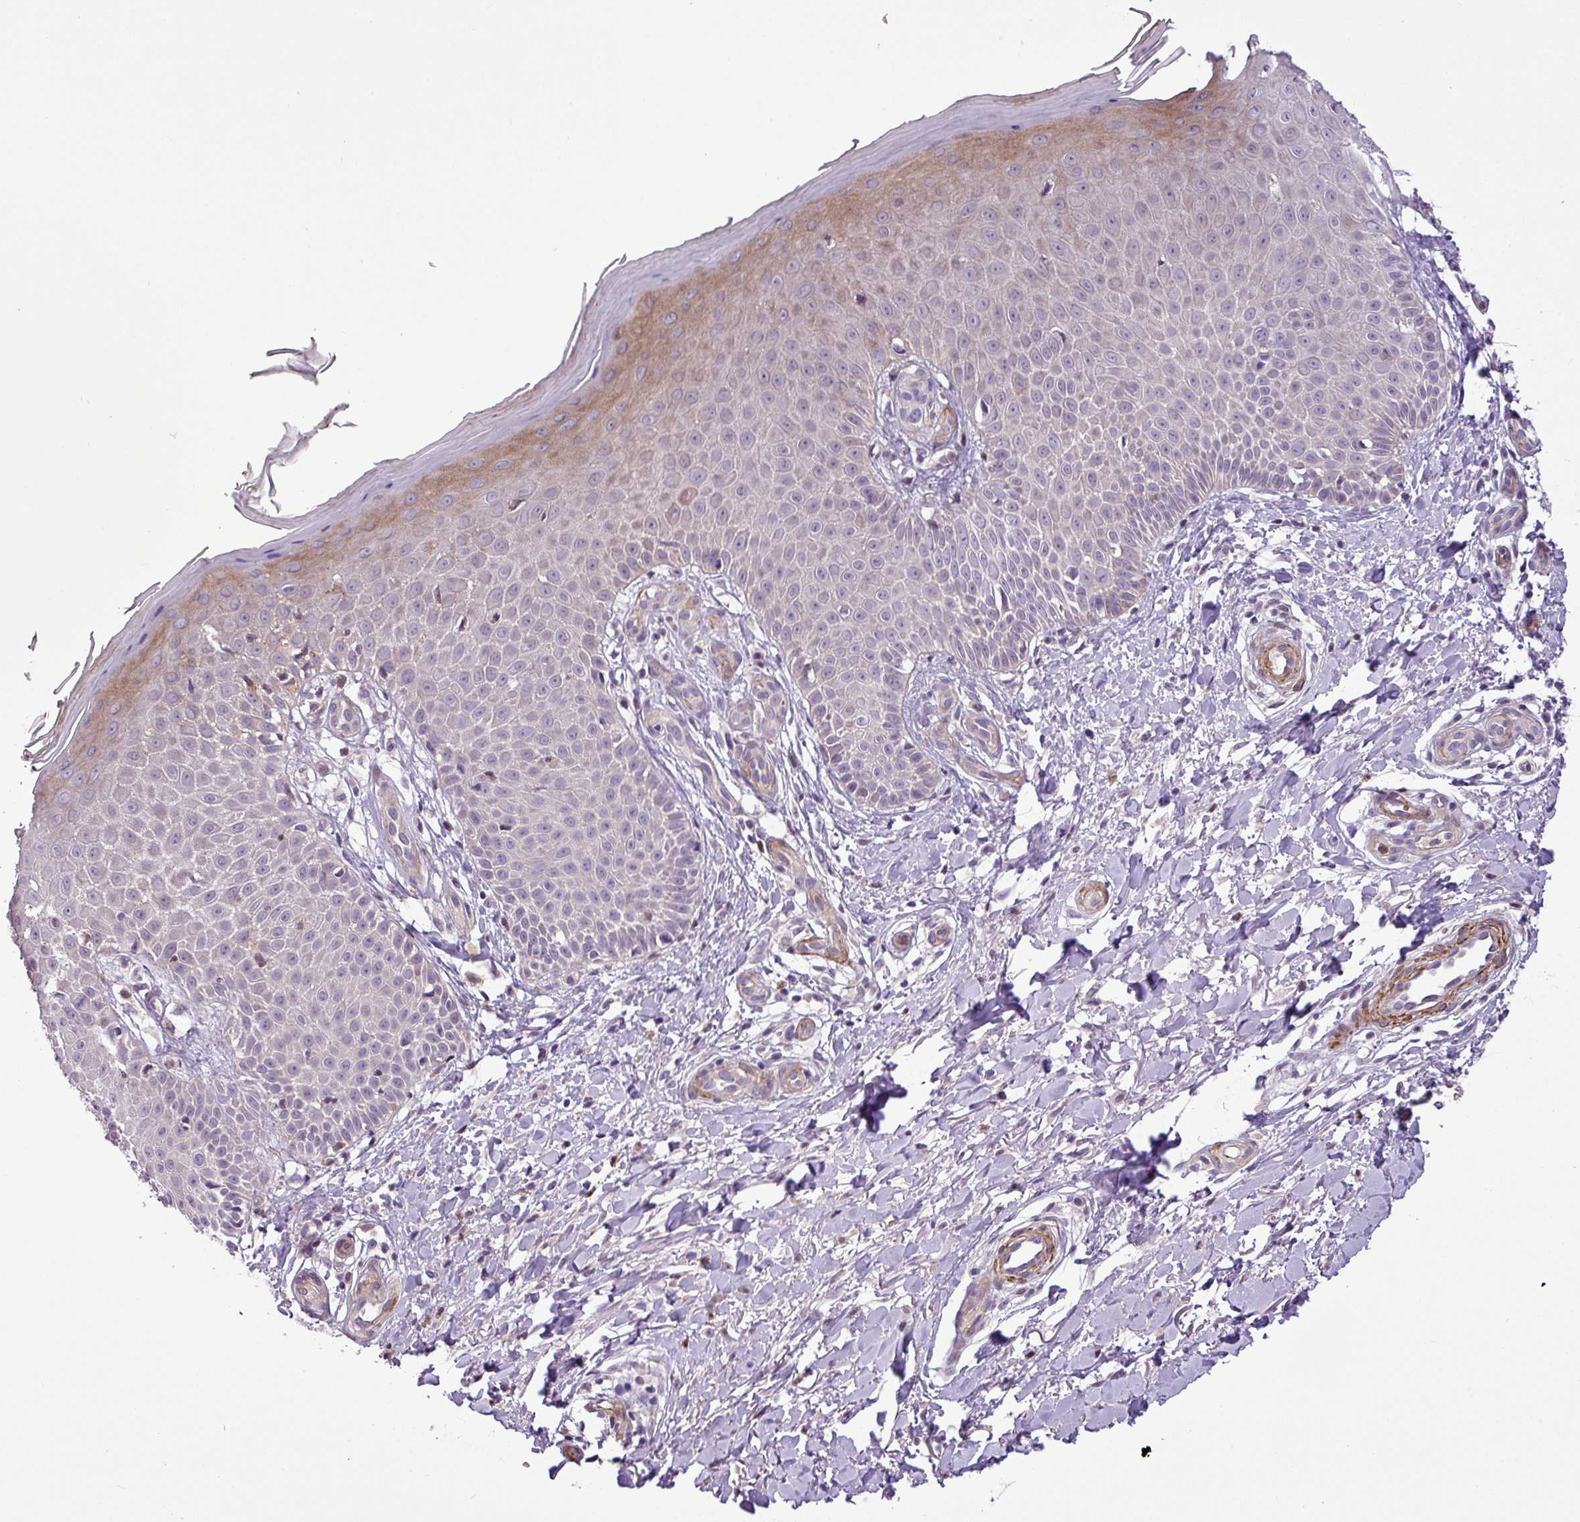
{"staining": {"intensity": "negative", "quantity": "none", "location": "none"}, "tissue": "skin", "cell_type": "Fibroblasts", "image_type": "normal", "snomed": [{"axis": "morphology", "description": "Normal tissue, NOS"}, {"axis": "topography", "description": "Skin"}], "caption": "Fibroblasts are negative for brown protein staining in normal skin. (IHC, brightfield microscopy, high magnification).", "gene": "NBEAL2", "patient": {"sex": "male", "age": 81}}